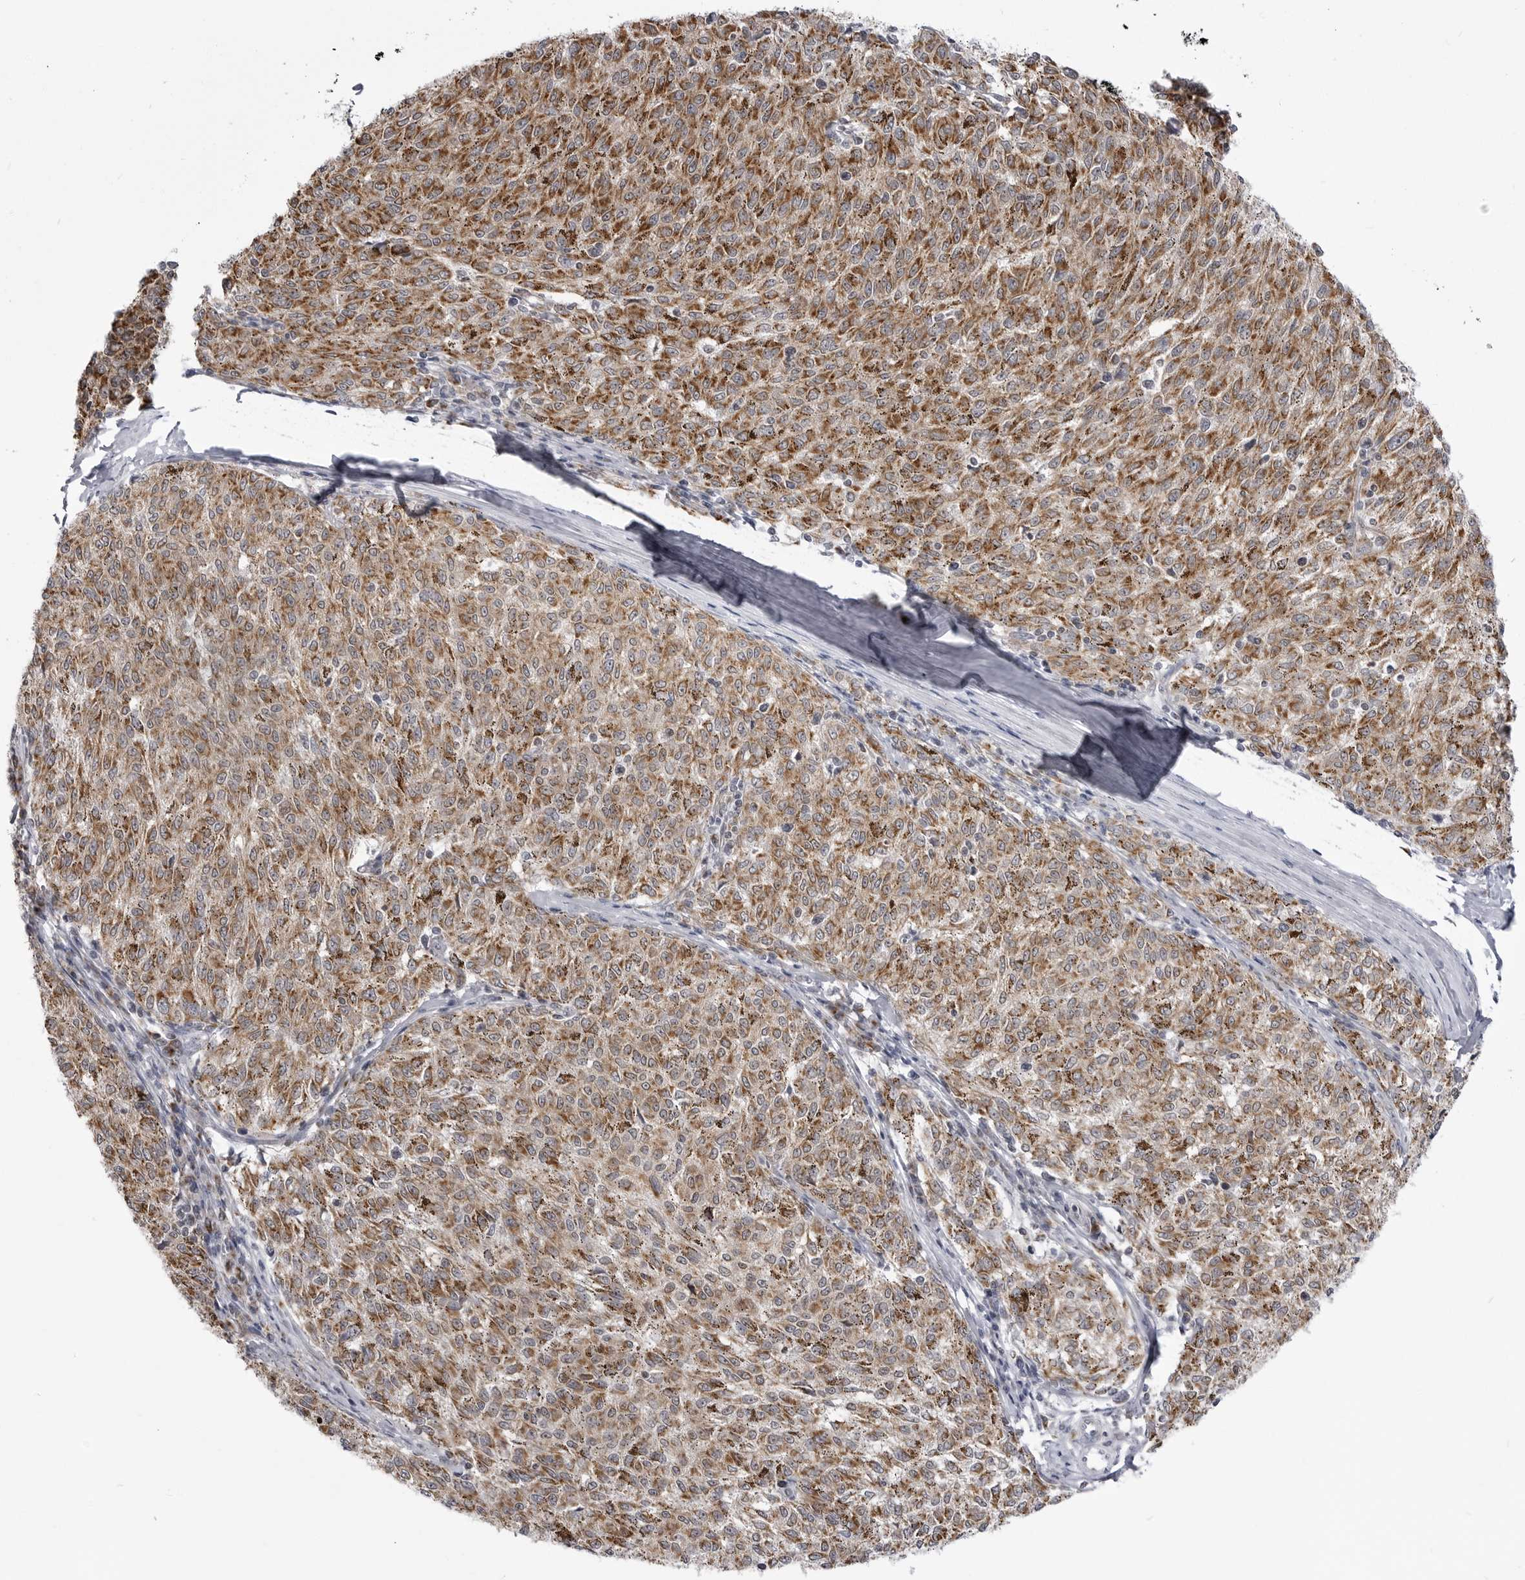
{"staining": {"intensity": "moderate", "quantity": ">75%", "location": "cytoplasmic/membranous"}, "tissue": "melanoma", "cell_type": "Tumor cells", "image_type": "cancer", "snomed": [{"axis": "morphology", "description": "Malignant melanoma, NOS"}, {"axis": "topography", "description": "Skin"}], "caption": "Immunohistochemistry image of melanoma stained for a protein (brown), which demonstrates medium levels of moderate cytoplasmic/membranous expression in about >75% of tumor cells.", "gene": "FH", "patient": {"sex": "female", "age": 72}}